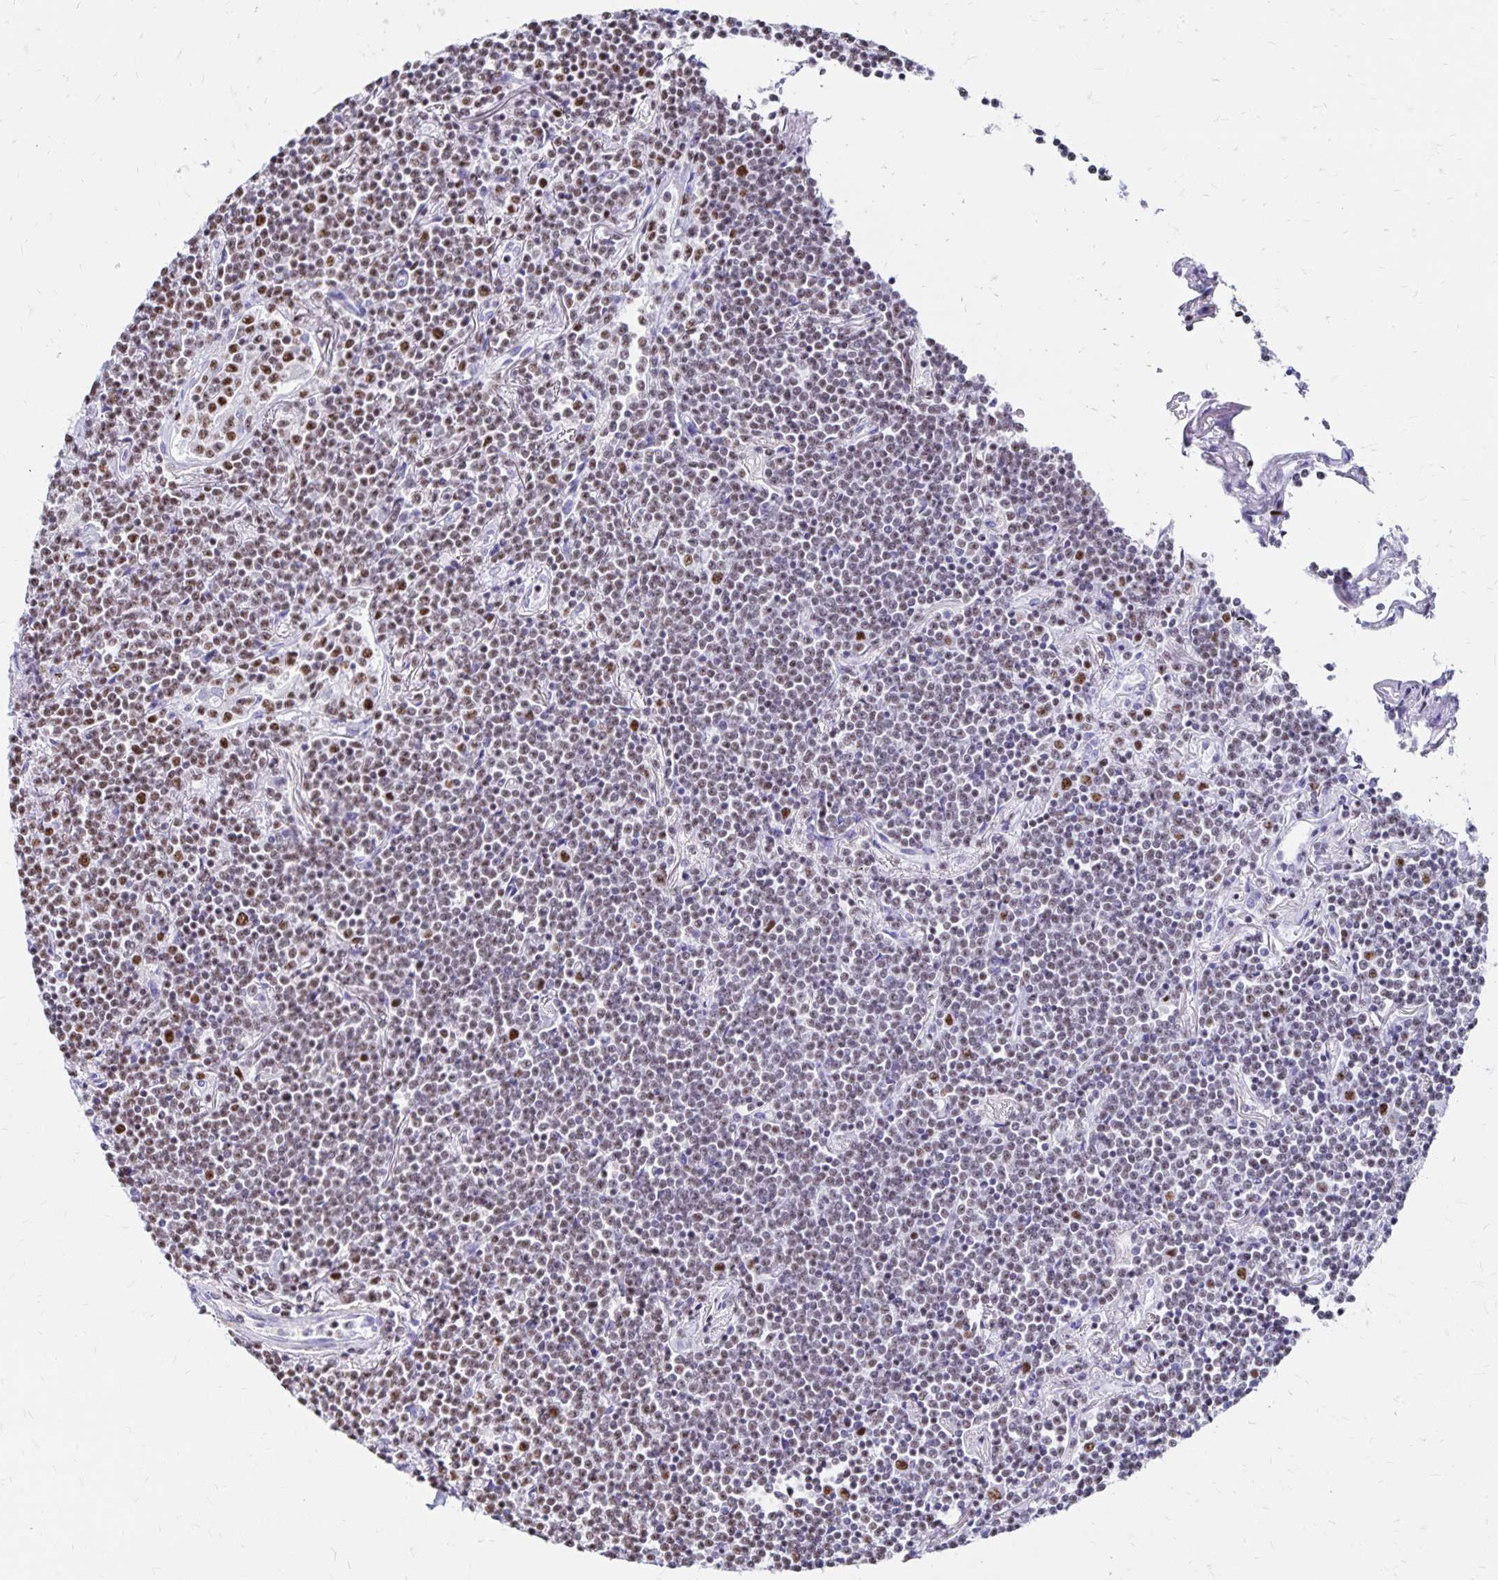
{"staining": {"intensity": "moderate", "quantity": "25%-75%", "location": "nuclear"}, "tissue": "lymphoma", "cell_type": "Tumor cells", "image_type": "cancer", "snomed": [{"axis": "morphology", "description": "Malignant lymphoma, non-Hodgkin's type, Low grade"}, {"axis": "topography", "description": "Lung"}], "caption": "Human lymphoma stained with a brown dye displays moderate nuclear positive positivity in about 25%-75% of tumor cells.", "gene": "IKZF1", "patient": {"sex": "female", "age": 71}}